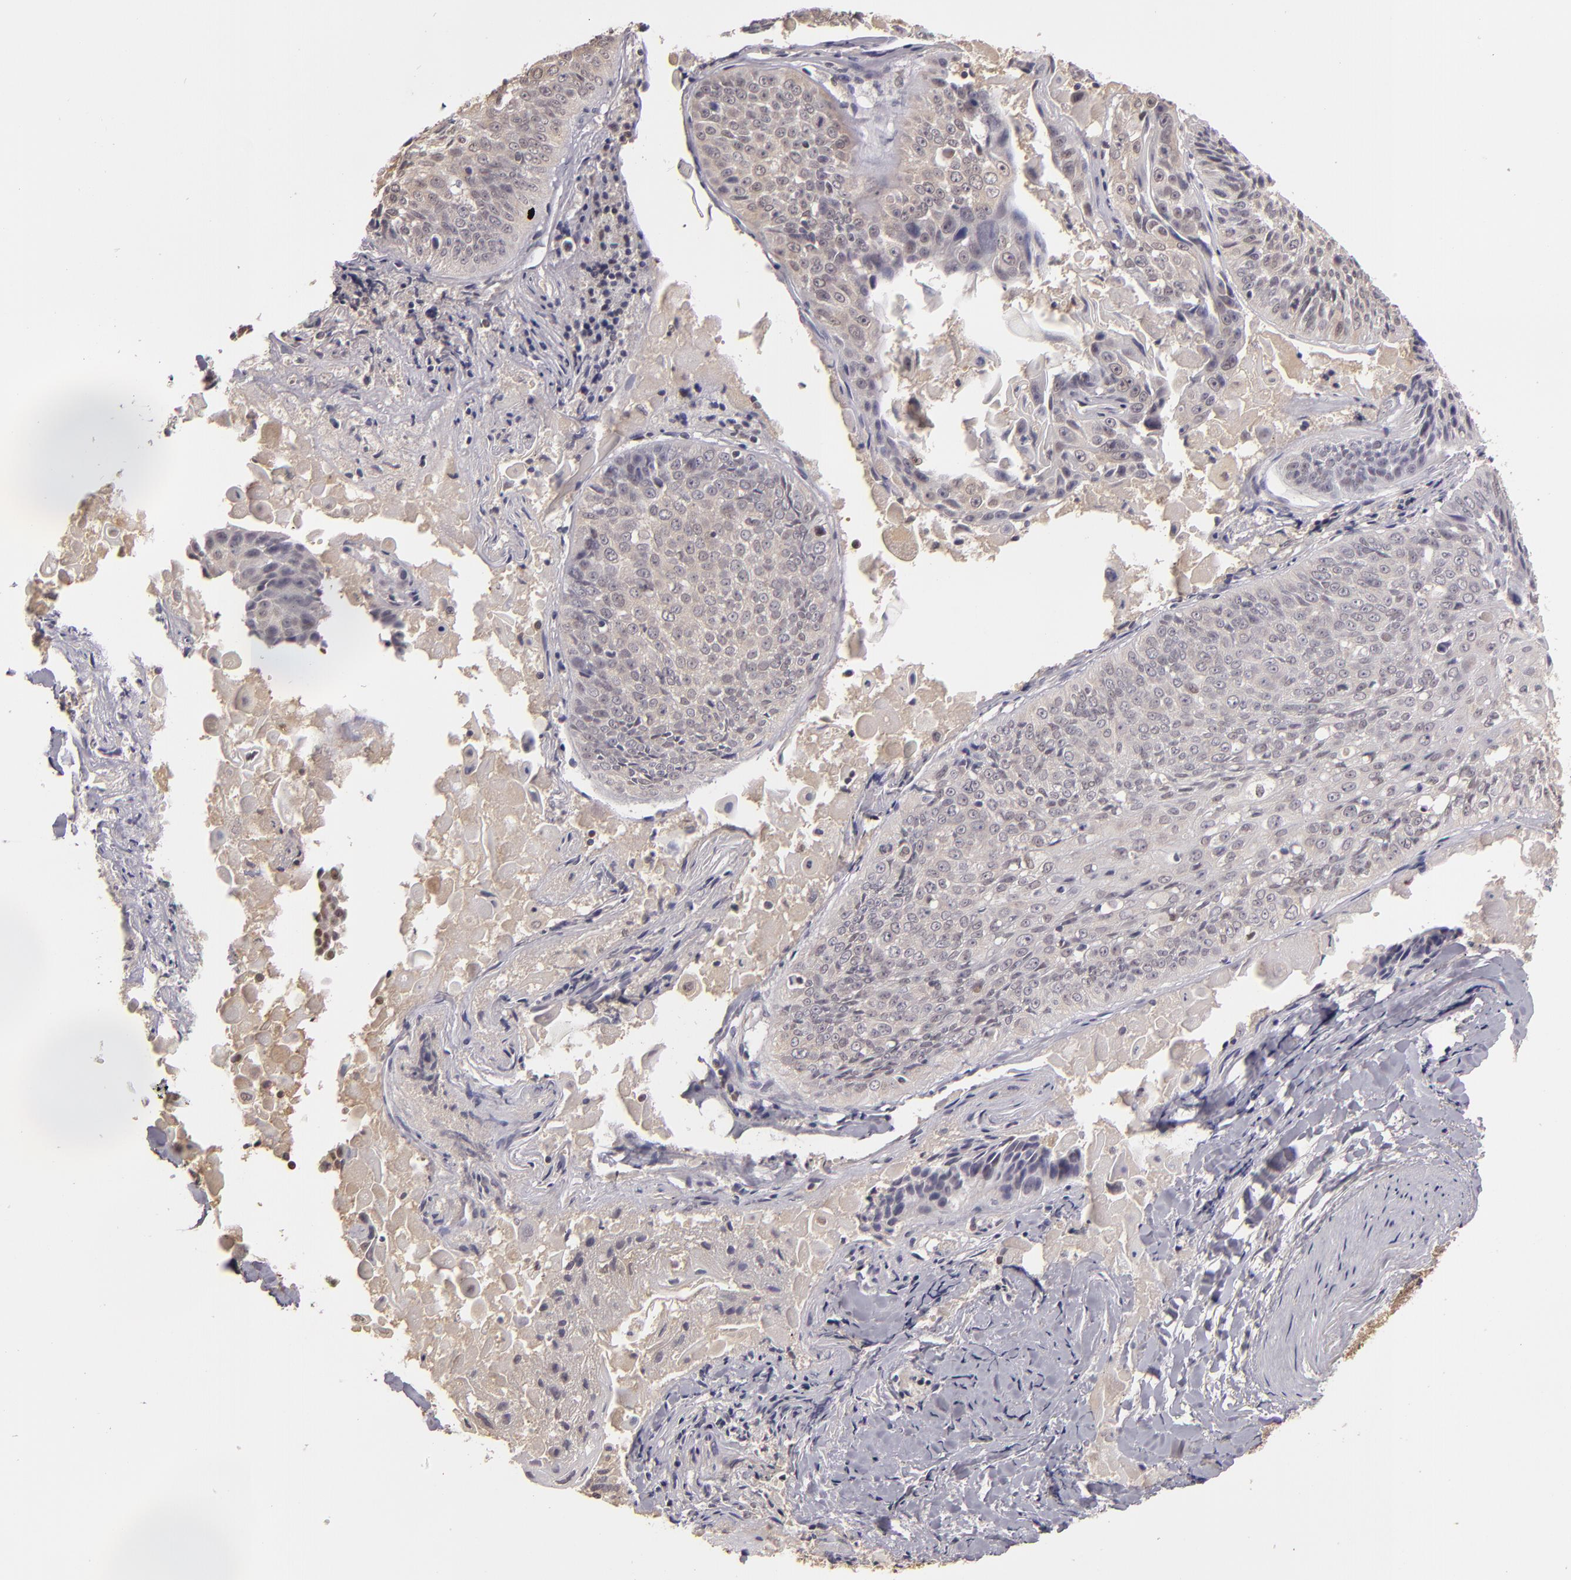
{"staining": {"intensity": "weak", "quantity": "25%-75%", "location": "cytoplasmic/membranous"}, "tissue": "lung cancer", "cell_type": "Tumor cells", "image_type": "cancer", "snomed": [{"axis": "morphology", "description": "Adenocarcinoma, NOS"}, {"axis": "topography", "description": "Lung"}], "caption": "Protein expression analysis of human lung cancer reveals weak cytoplasmic/membranous expression in approximately 25%-75% of tumor cells.", "gene": "LRG1", "patient": {"sex": "male", "age": 60}}